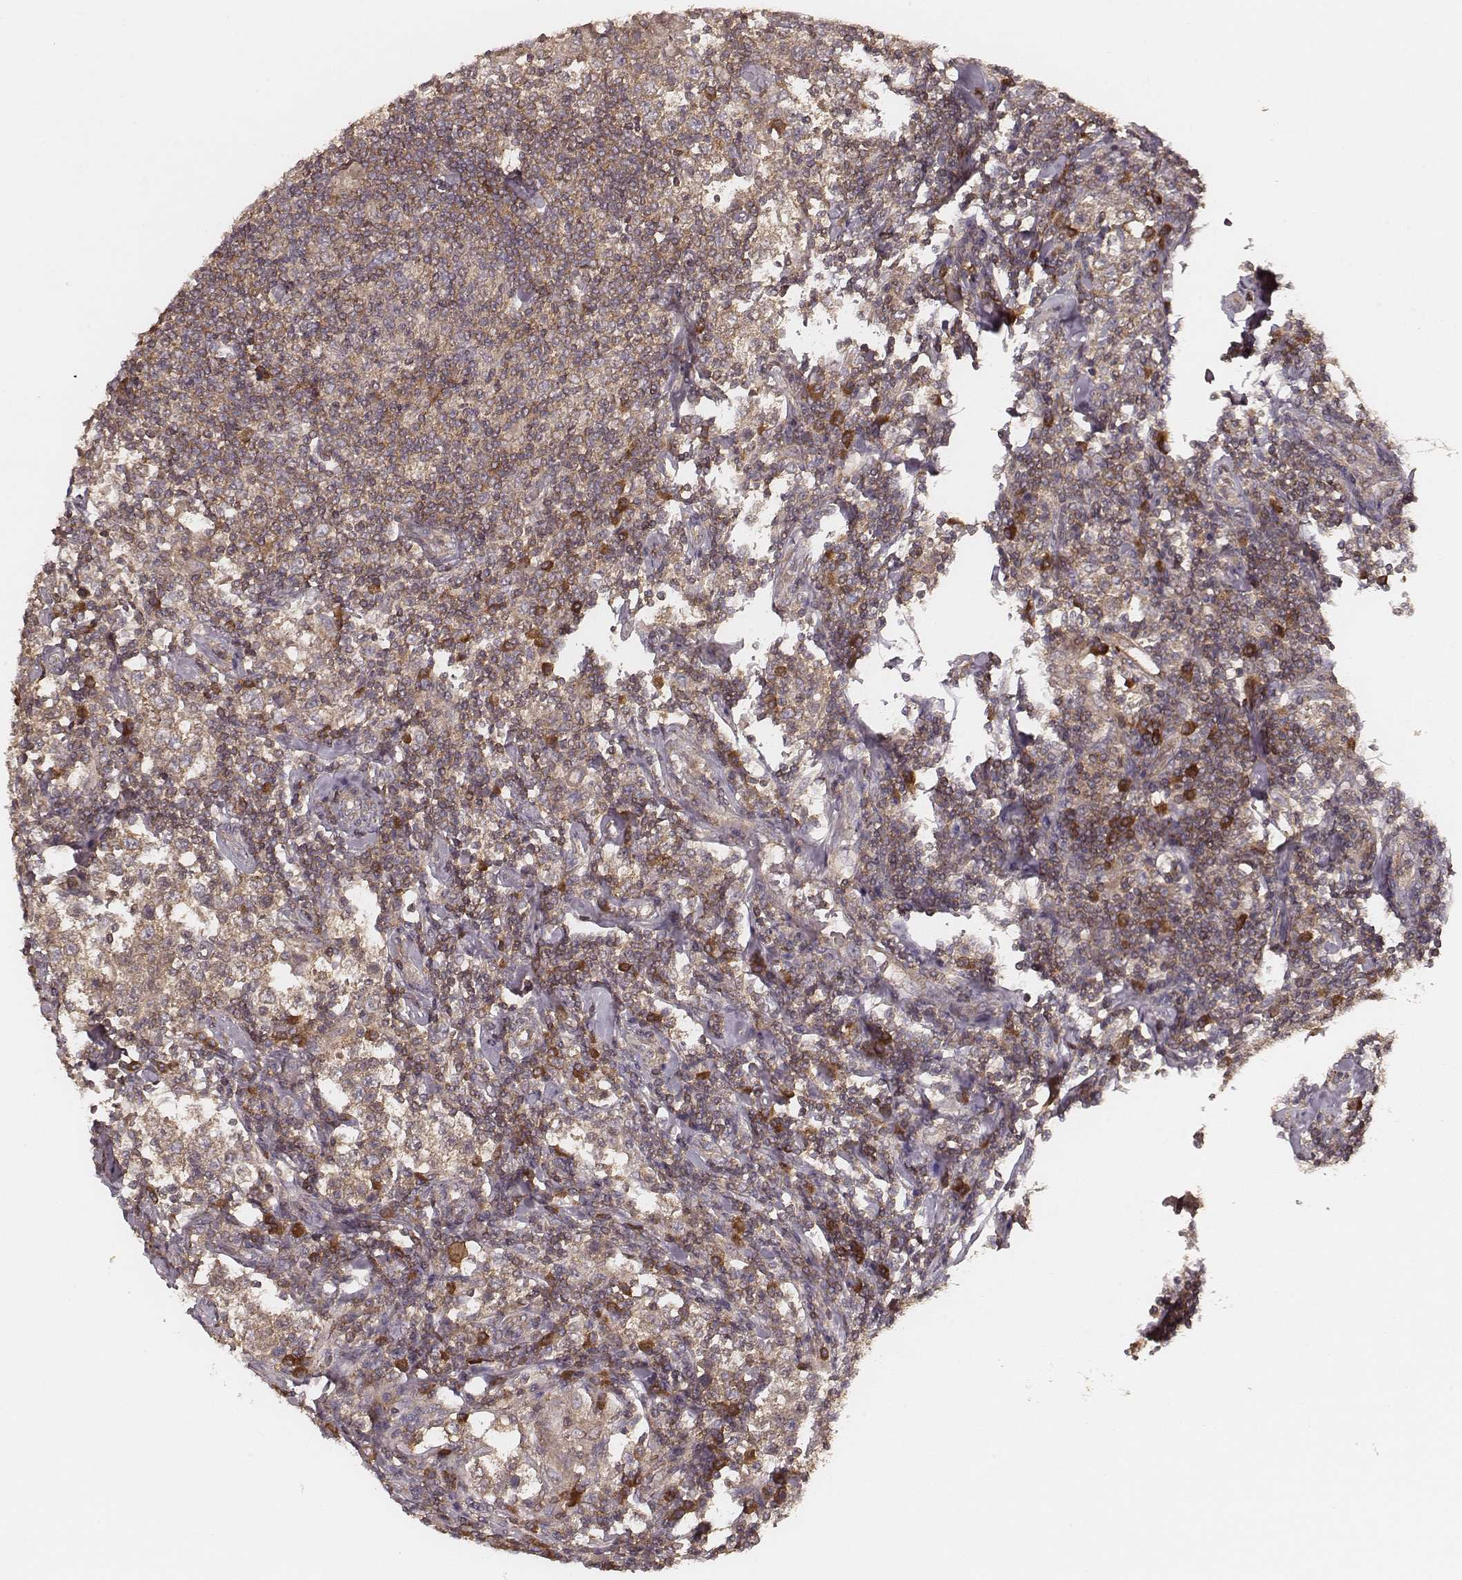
{"staining": {"intensity": "weak", "quantity": ">75%", "location": "cytoplasmic/membranous"}, "tissue": "testis cancer", "cell_type": "Tumor cells", "image_type": "cancer", "snomed": [{"axis": "morphology", "description": "Seminoma, NOS"}, {"axis": "morphology", "description": "Carcinoma, Embryonal, NOS"}, {"axis": "topography", "description": "Testis"}], "caption": "About >75% of tumor cells in testis embryonal carcinoma reveal weak cytoplasmic/membranous protein staining as visualized by brown immunohistochemical staining.", "gene": "CARS1", "patient": {"sex": "male", "age": 41}}